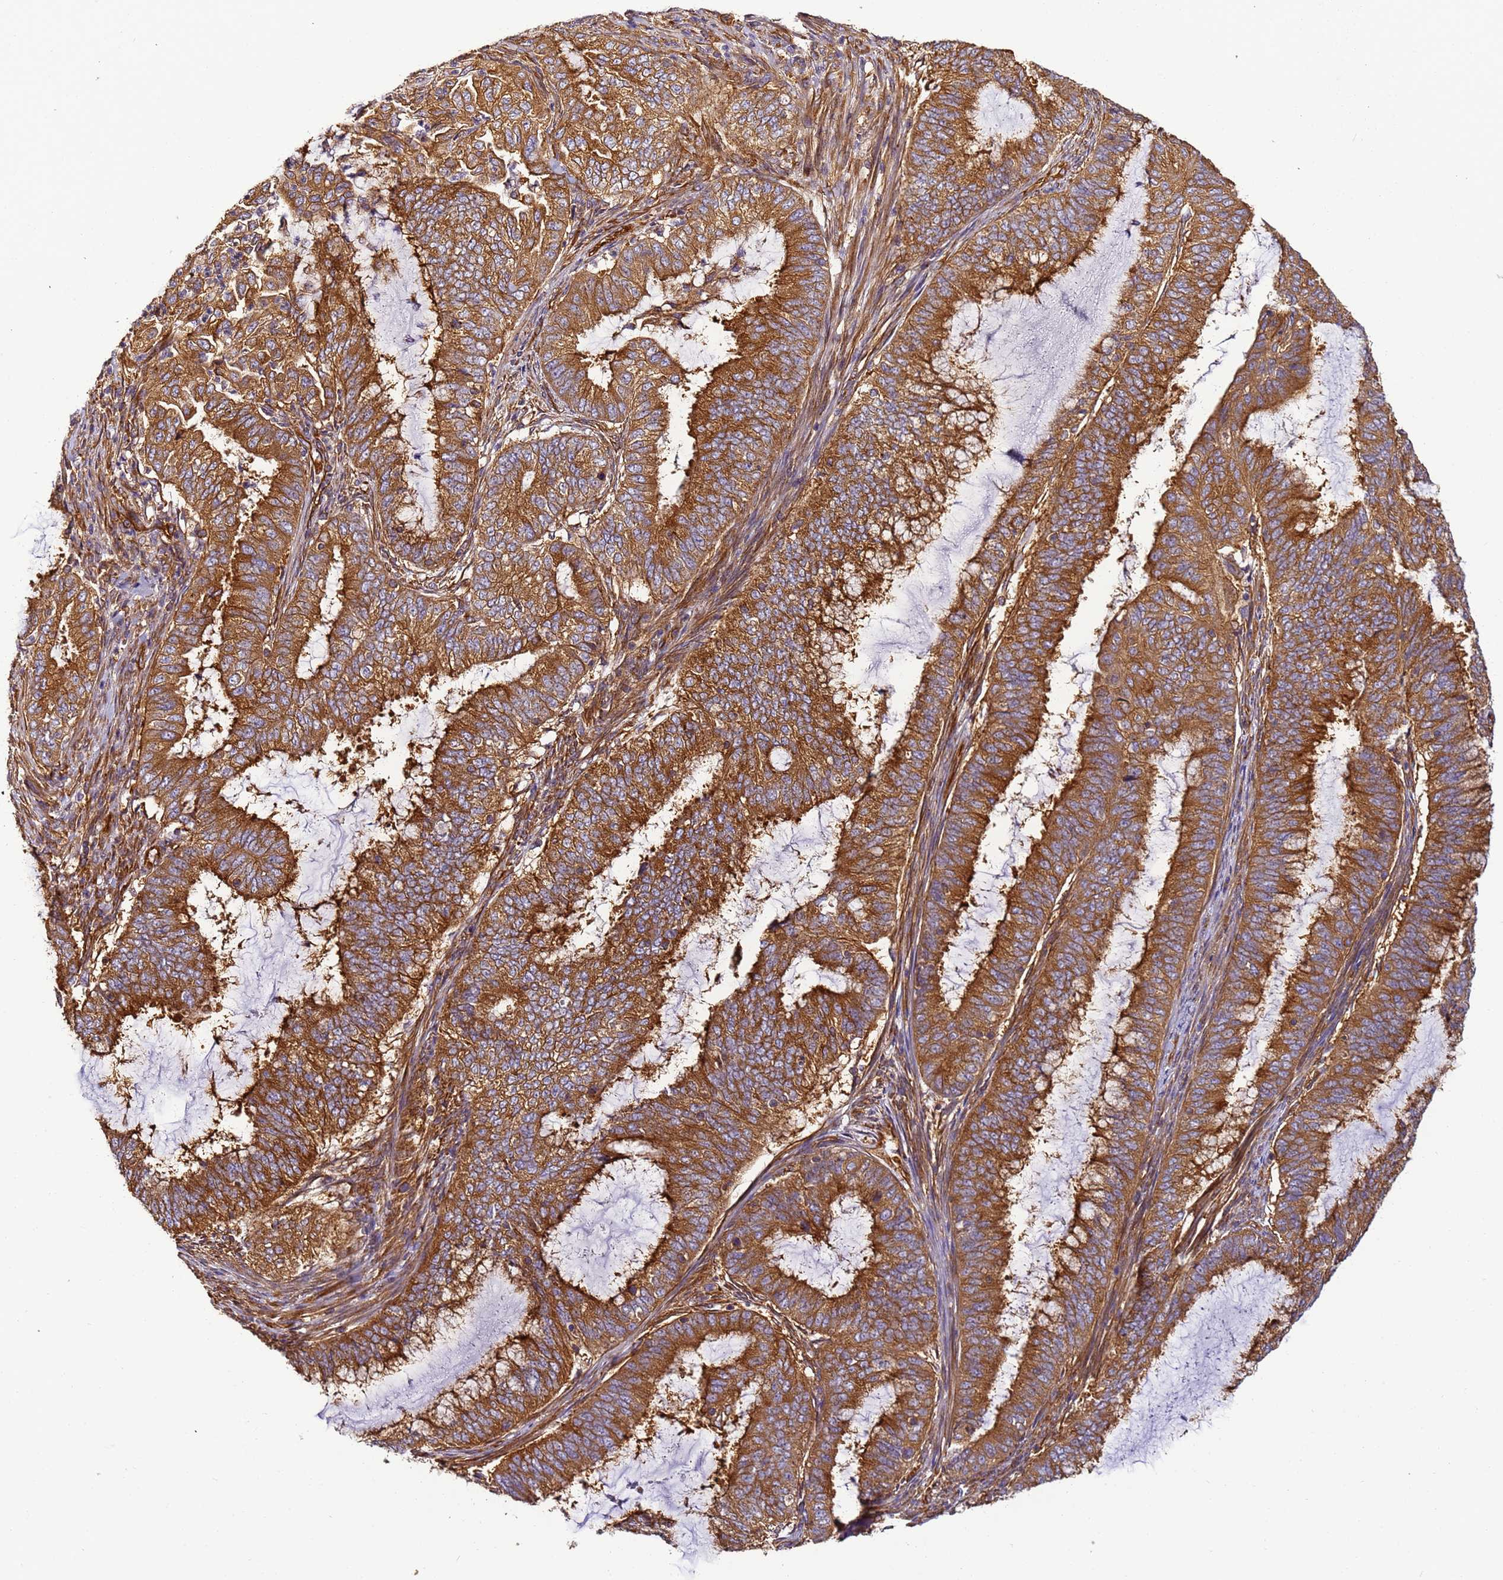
{"staining": {"intensity": "strong", "quantity": ">75%", "location": "cytoplasmic/membranous"}, "tissue": "endometrial cancer", "cell_type": "Tumor cells", "image_type": "cancer", "snomed": [{"axis": "morphology", "description": "Adenocarcinoma, NOS"}, {"axis": "topography", "description": "Endometrium"}], "caption": "Protein expression analysis of human adenocarcinoma (endometrial) reveals strong cytoplasmic/membranous staining in about >75% of tumor cells.", "gene": "DYNC1I2", "patient": {"sex": "female", "age": 51}}